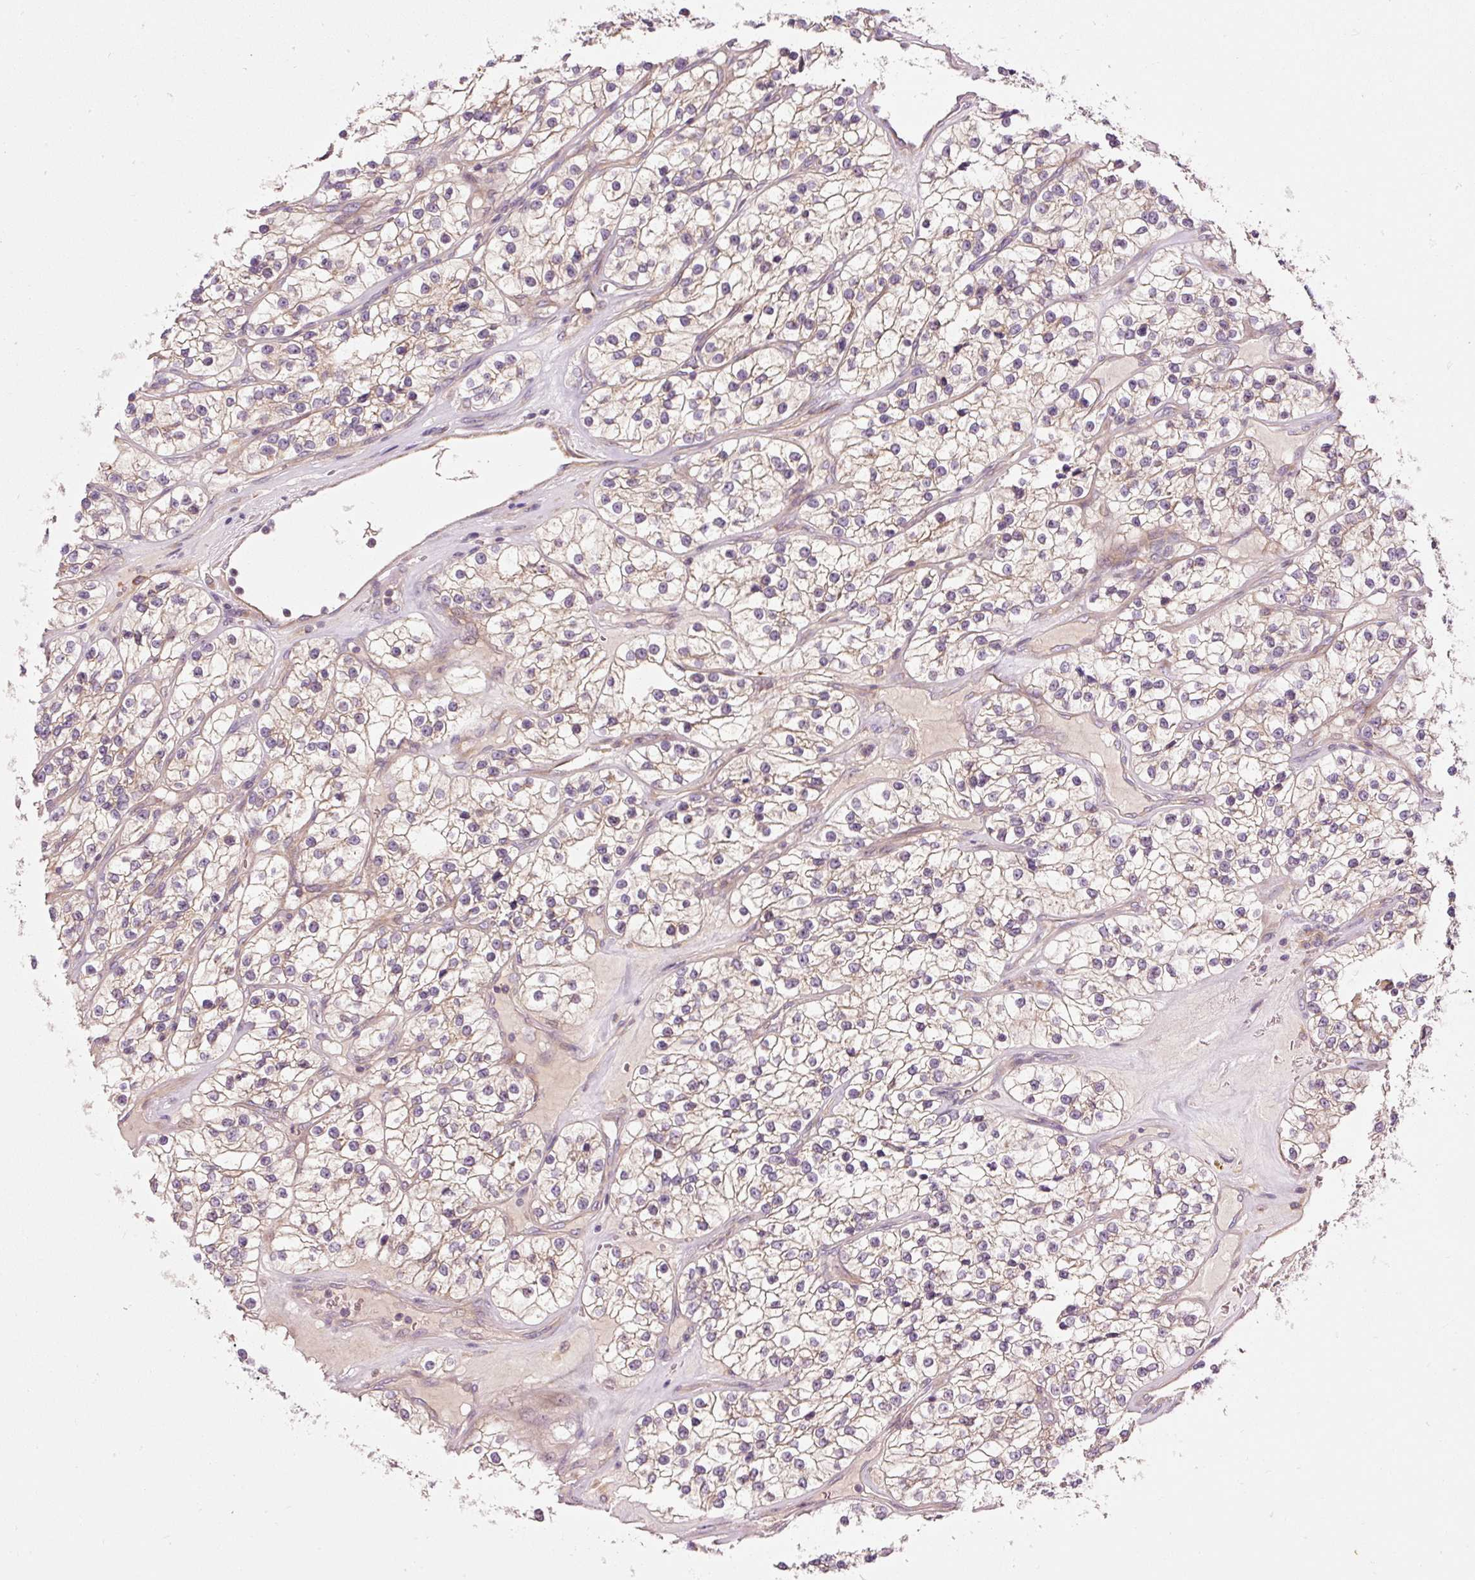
{"staining": {"intensity": "negative", "quantity": "none", "location": "none"}, "tissue": "renal cancer", "cell_type": "Tumor cells", "image_type": "cancer", "snomed": [{"axis": "morphology", "description": "Adenocarcinoma, NOS"}, {"axis": "topography", "description": "Kidney"}], "caption": "There is no significant staining in tumor cells of renal cancer.", "gene": "NAPA", "patient": {"sex": "female", "age": 57}}